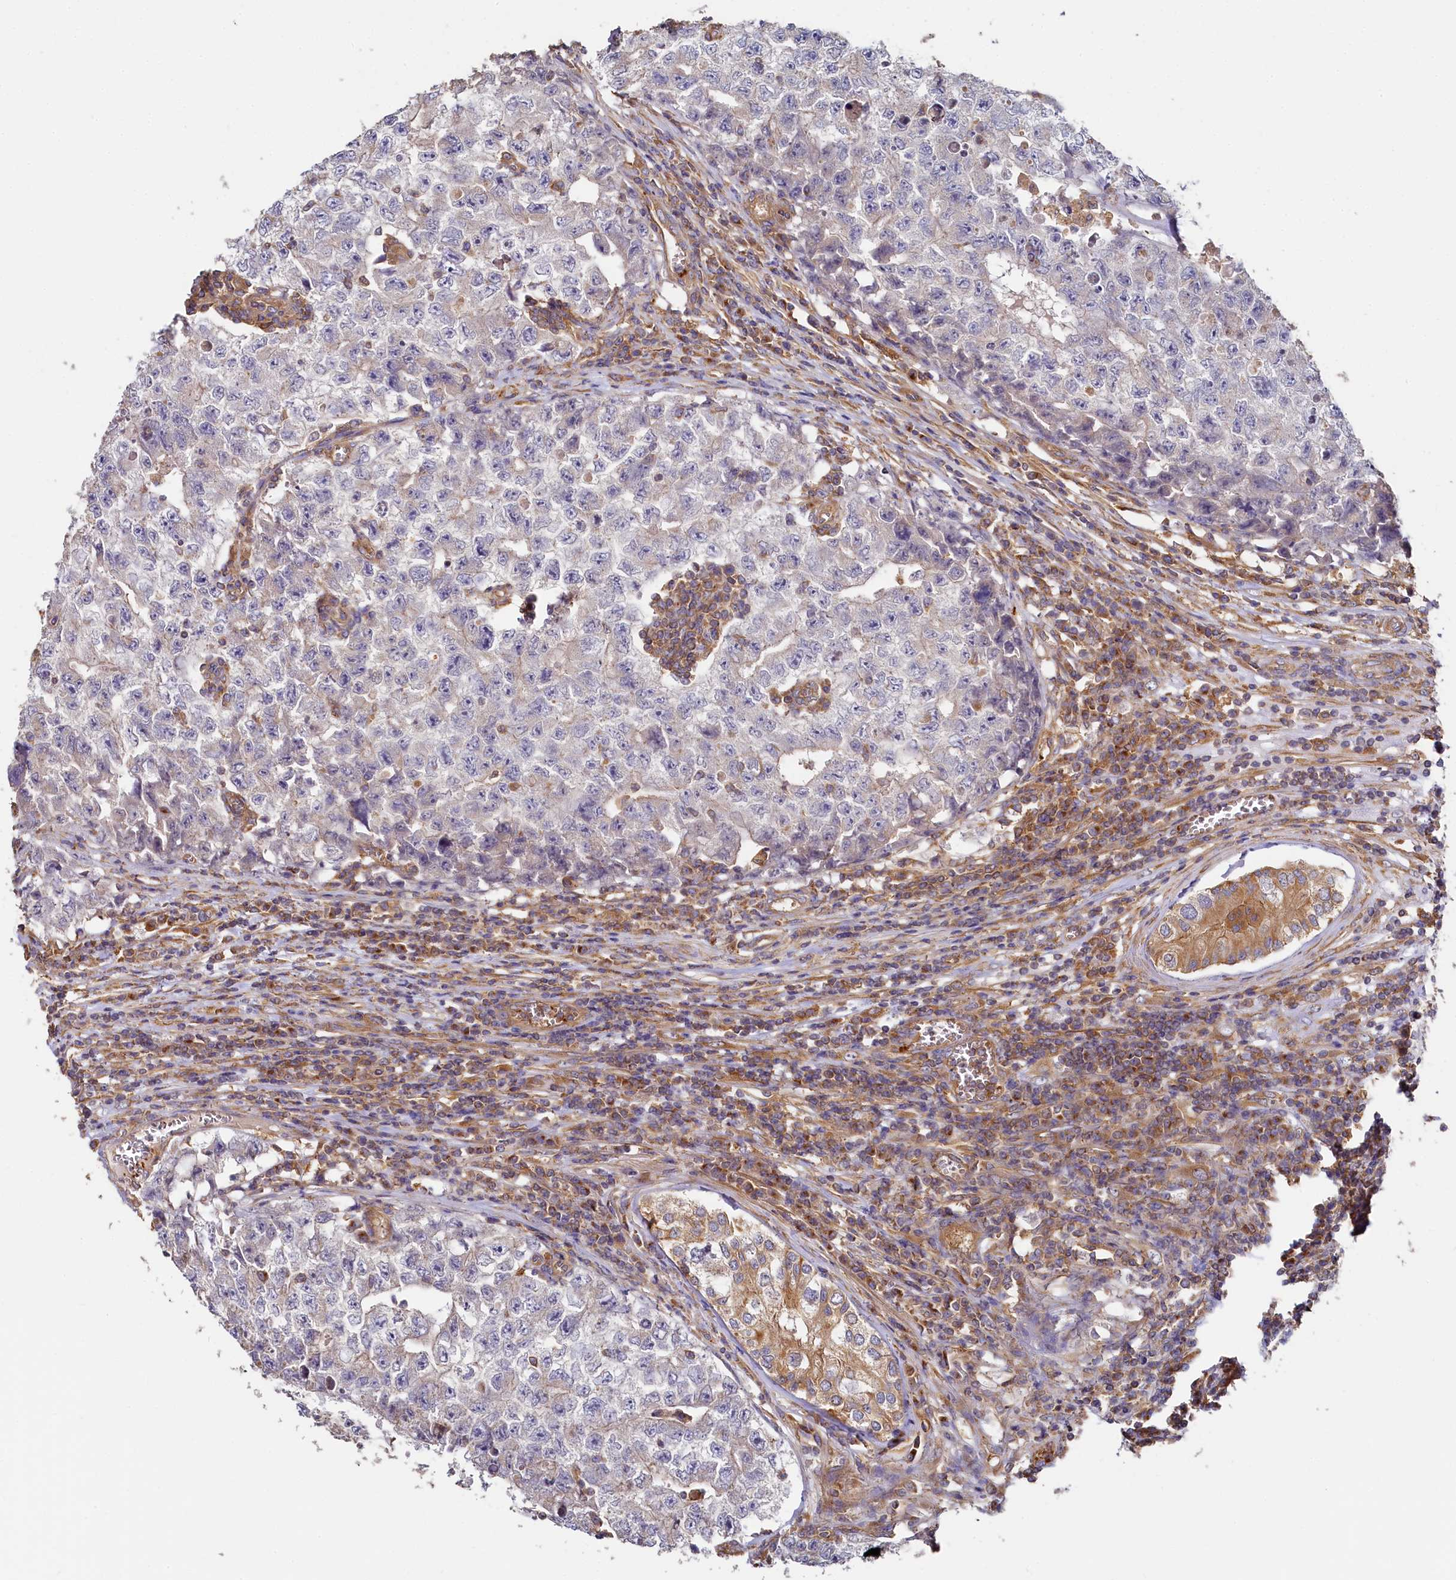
{"staining": {"intensity": "negative", "quantity": "none", "location": "none"}, "tissue": "testis cancer", "cell_type": "Tumor cells", "image_type": "cancer", "snomed": [{"axis": "morphology", "description": "Carcinoma, Embryonal, NOS"}, {"axis": "topography", "description": "Testis"}], "caption": "Tumor cells show no significant protein staining in testis cancer (embryonal carcinoma). (Brightfield microscopy of DAB IHC at high magnification).", "gene": "PPIP5K1", "patient": {"sex": "male", "age": 17}}